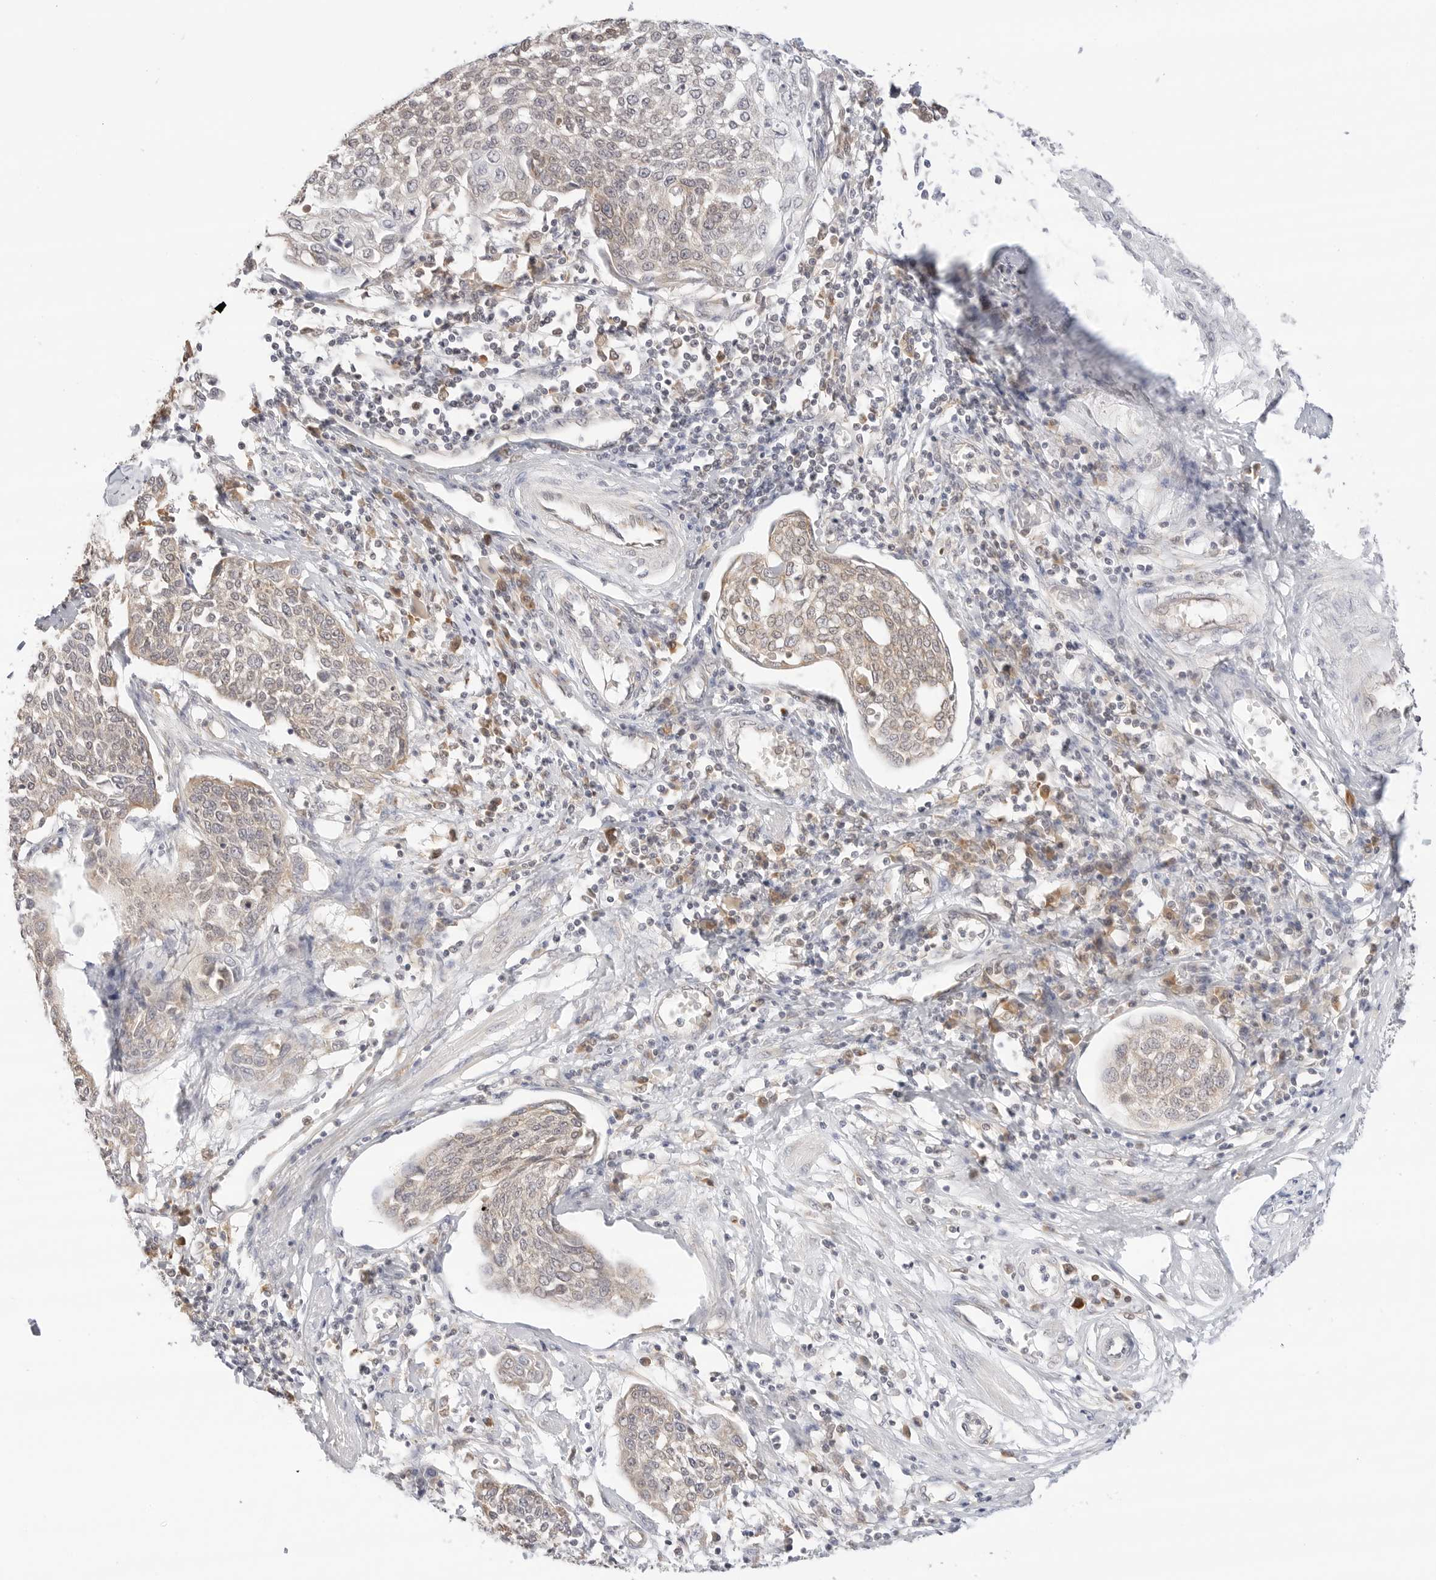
{"staining": {"intensity": "weak", "quantity": ">75%", "location": "cytoplasmic/membranous"}, "tissue": "cervical cancer", "cell_type": "Tumor cells", "image_type": "cancer", "snomed": [{"axis": "morphology", "description": "Squamous cell carcinoma, NOS"}, {"axis": "topography", "description": "Cervix"}], "caption": "Weak cytoplasmic/membranous positivity is present in approximately >75% of tumor cells in cervical cancer (squamous cell carcinoma). Using DAB (3,3'-diaminobenzidine) (brown) and hematoxylin (blue) stains, captured at high magnification using brightfield microscopy.", "gene": "ERO1B", "patient": {"sex": "female", "age": 34}}